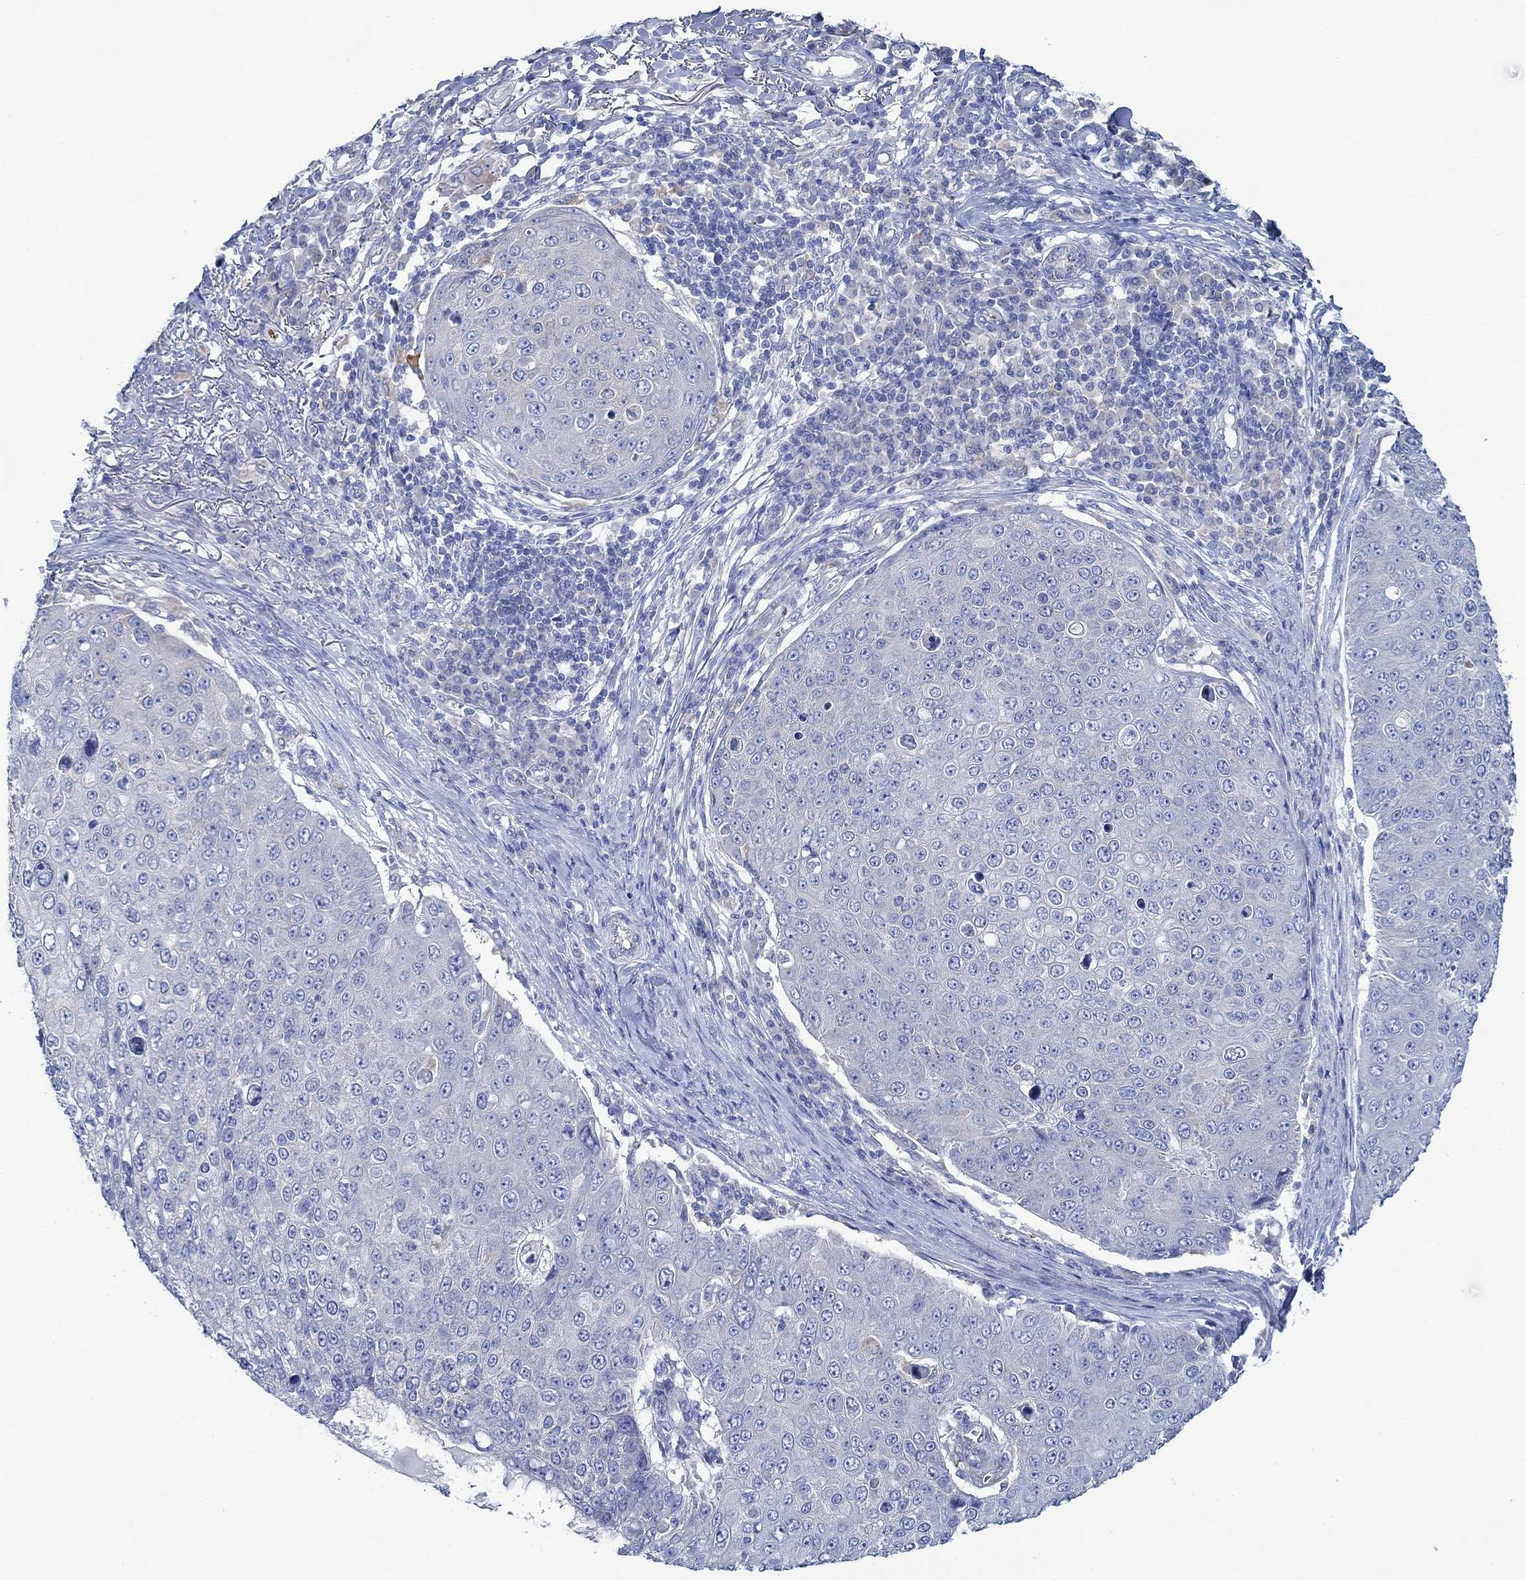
{"staining": {"intensity": "negative", "quantity": "none", "location": "none"}, "tissue": "skin cancer", "cell_type": "Tumor cells", "image_type": "cancer", "snomed": [{"axis": "morphology", "description": "Squamous cell carcinoma, NOS"}, {"axis": "topography", "description": "Skin"}], "caption": "Protein analysis of skin squamous cell carcinoma shows no significant expression in tumor cells.", "gene": "SLC27A3", "patient": {"sex": "male", "age": 71}}